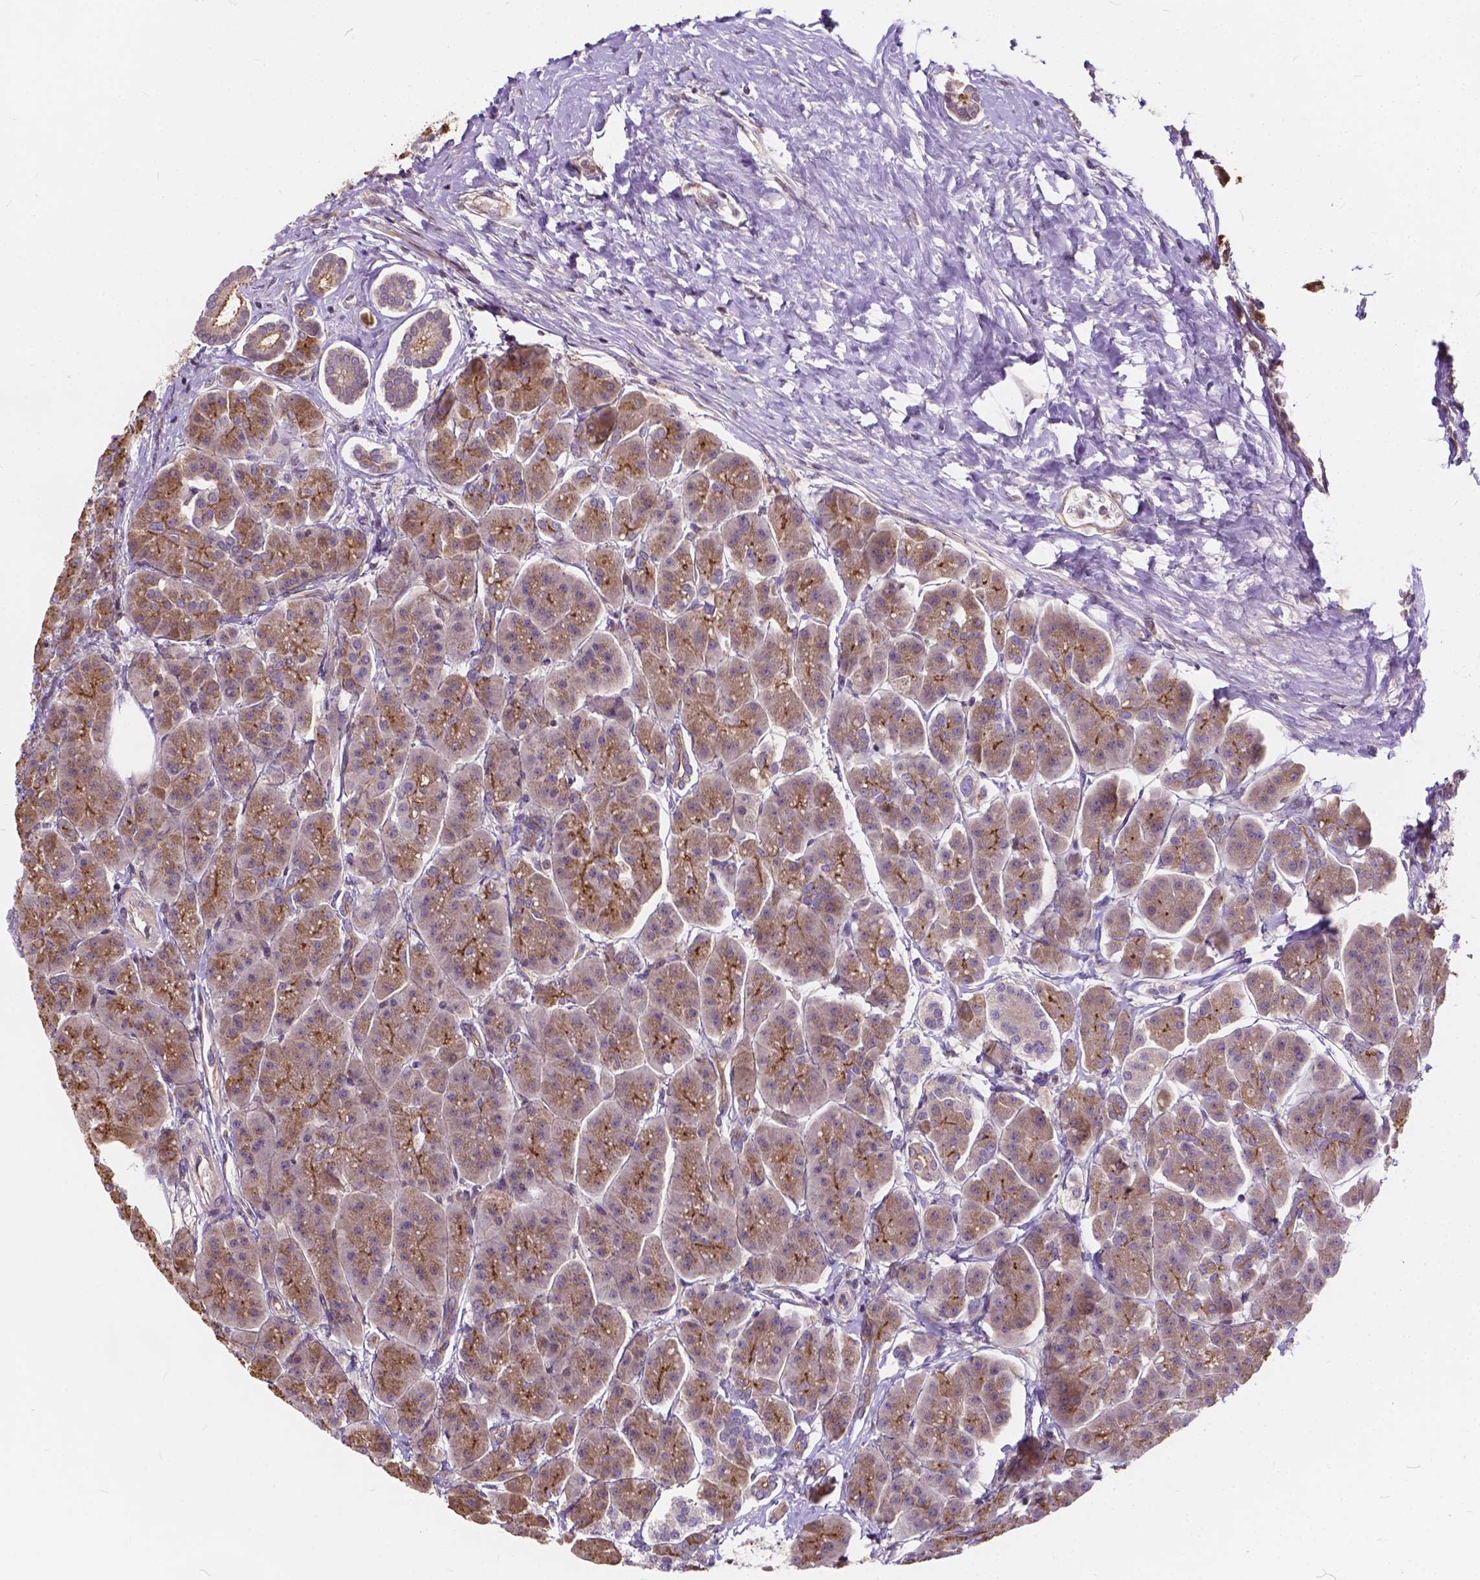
{"staining": {"intensity": "moderate", "quantity": ">75%", "location": "cytoplasmic/membranous"}, "tissue": "pancreas", "cell_type": "Exocrine glandular cells", "image_type": "normal", "snomed": [{"axis": "morphology", "description": "Normal tissue, NOS"}, {"axis": "topography", "description": "Adipose tissue"}, {"axis": "topography", "description": "Pancreas"}, {"axis": "topography", "description": "Peripheral nerve tissue"}], "caption": "A brown stain highlights moderate cytoplasmic/membranous expression of a protein in exocrine glandular cells of unremarkable human pancreas. Using DAB (3,3'-diaminobenzidine) (brown) and hematoxylin (blue) stains, captured at high magnification using brightfield microscopy.", "gene": "INPP5E", "patient": {"sex": "female", "age": 58}}